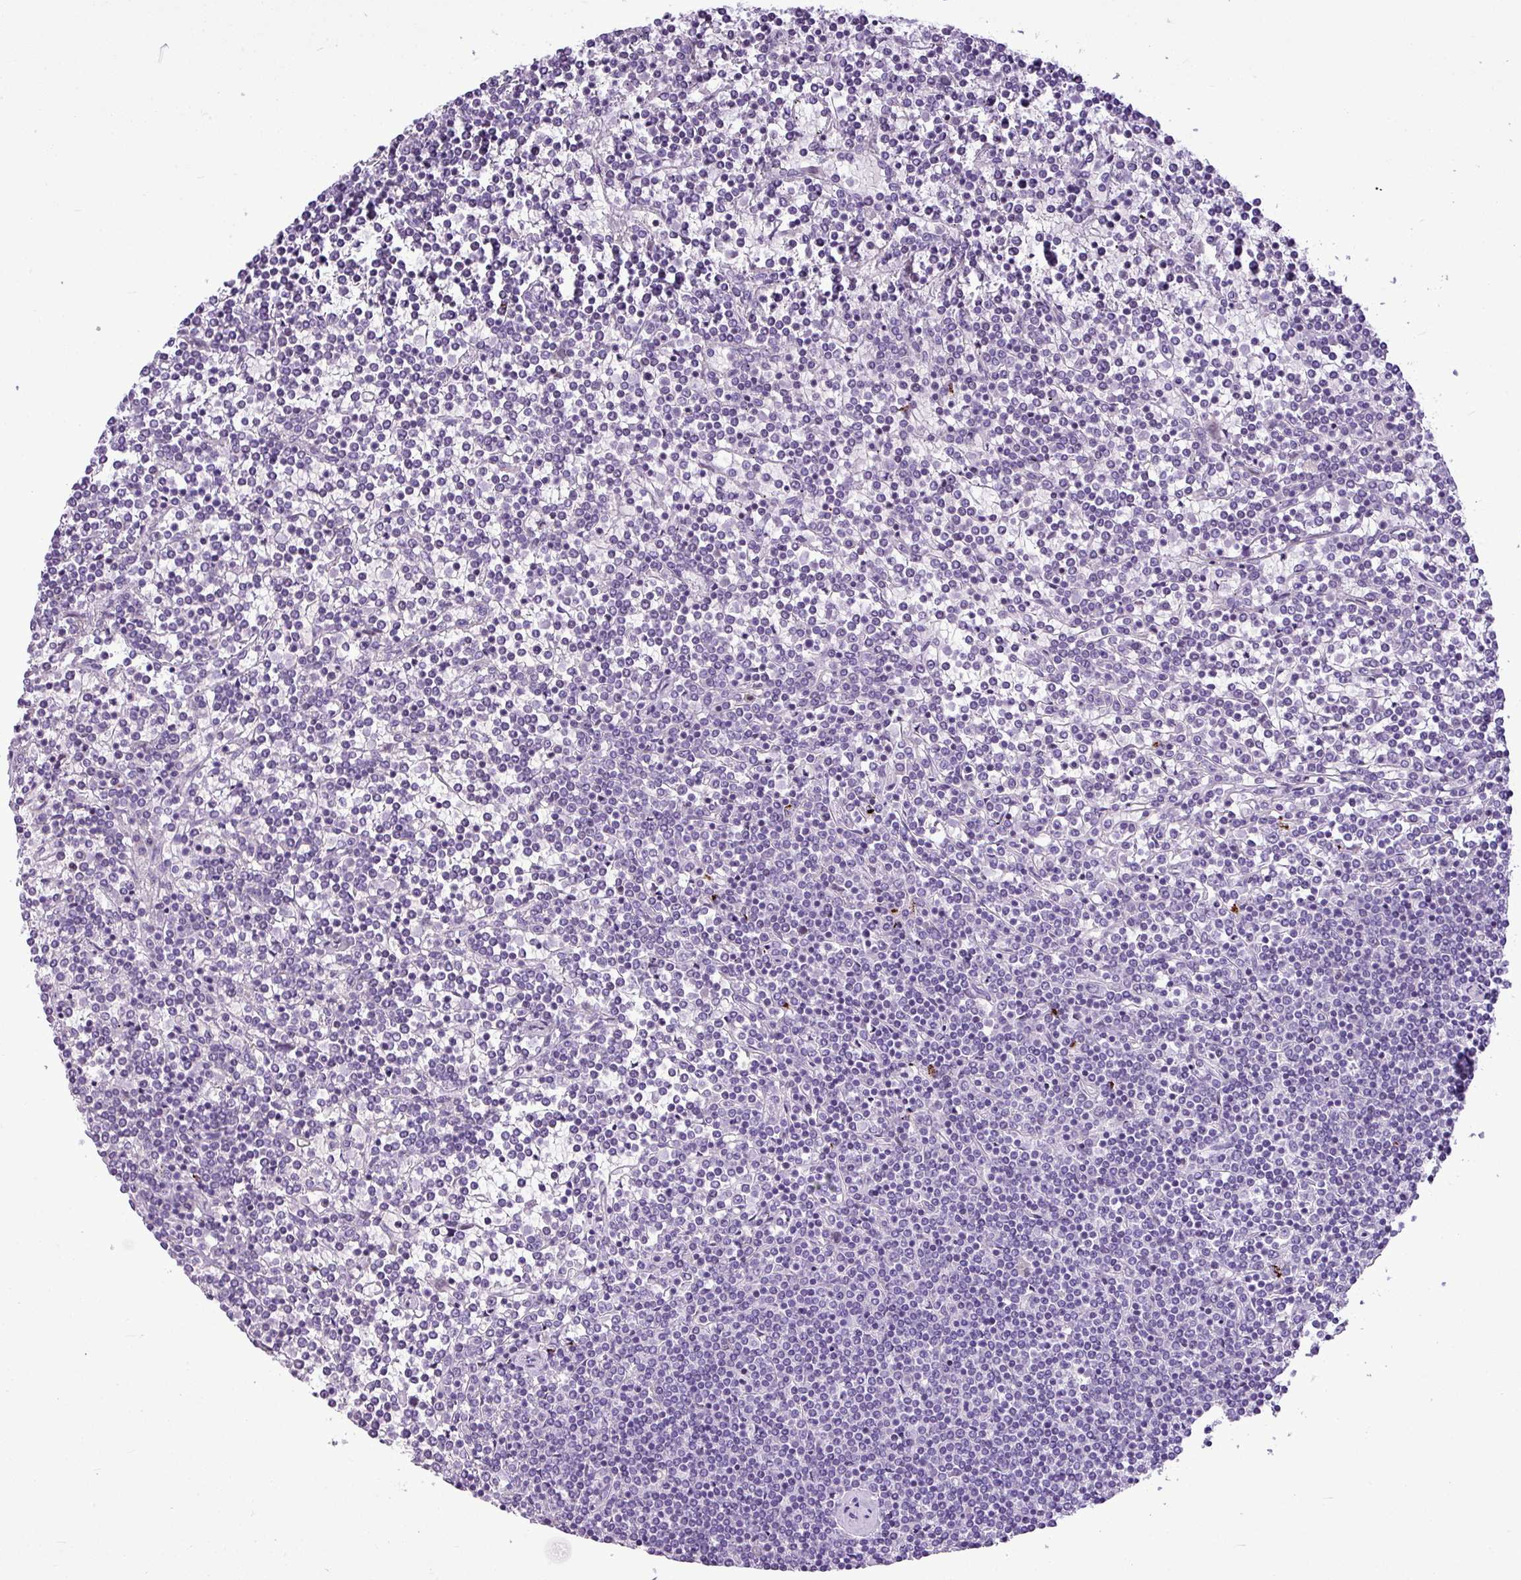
{"staining": {"intensity": "negative", "quantity": "none", "location": "none"}, "tissue": "lymphoma", "cell_type": "Tumor cells", "image_type": "cancer", "snomed": [{"axis": "morphology", "description": "Malignant lymphoma, non-Hodgkin's type, Low grade"}, {"axis": "topography", "description": "Spleen"}], "caption": "Micrograph shows no significant protein expression in tumor cells of malignant lymphoma, non-Hodgkin's type (low-grade).", "gene": "IL17A", "patient": {"sex": "female", "age": 19}}